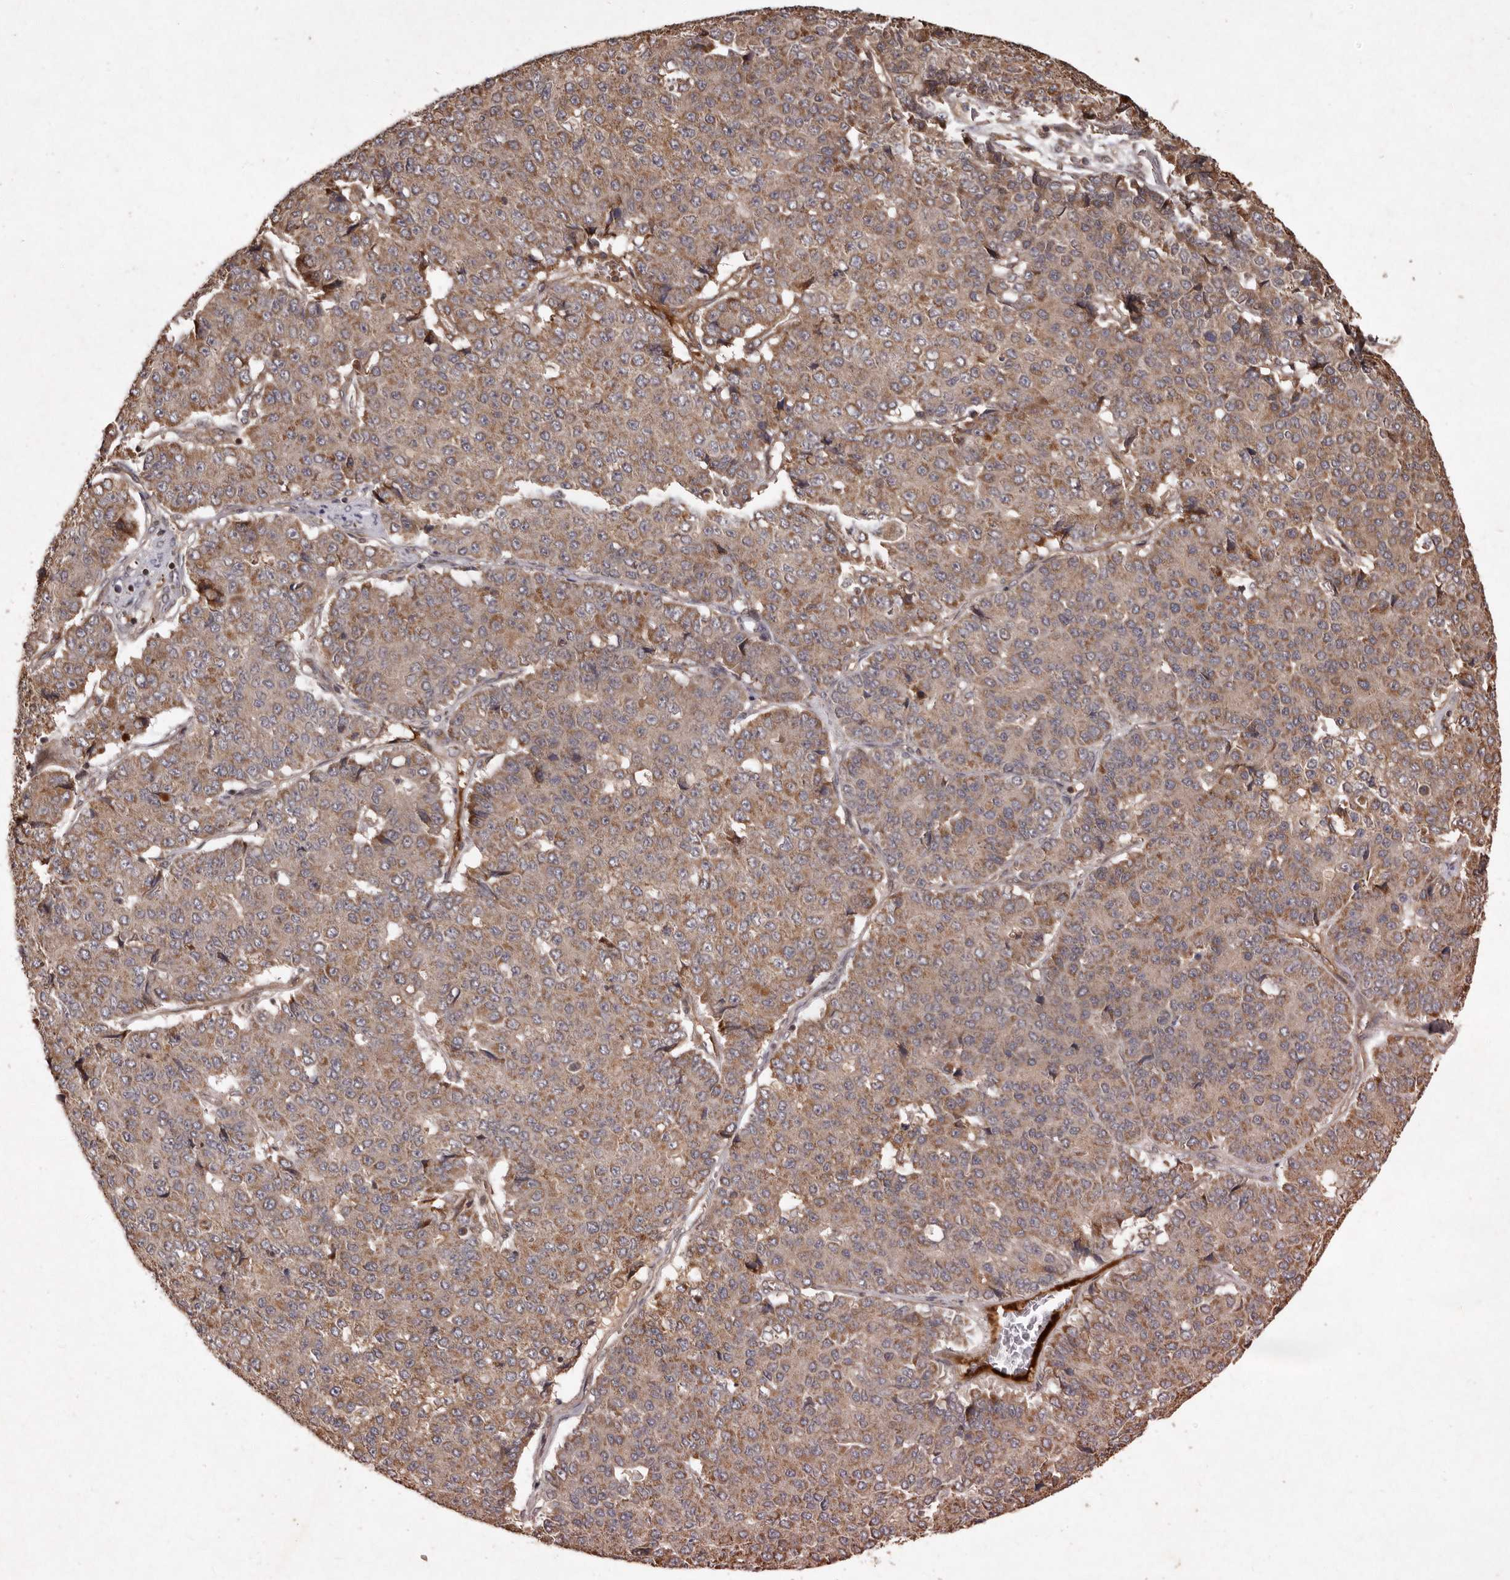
{"staining": {"intensity": "moderate", "quantity": ">75%", "location": "cytoplasmic/membranous"}, "tissue": "pancreatic cancer", "cell_type": "Tumor cells", "image_type": "cancer", "snomed": [{"axis": "morphology", "description": "Adenocarcinoma, NOS"}, {"axis": "topography", "description": "Pancreas"}], "caption": "A brown stain highlights moderate cytoplasmic/membranous staining of a protein in pancreatic adenocarcinoma tumor cells.", "gene": "SEMA3A", "patient": {"sex": "male", "age": 50}}